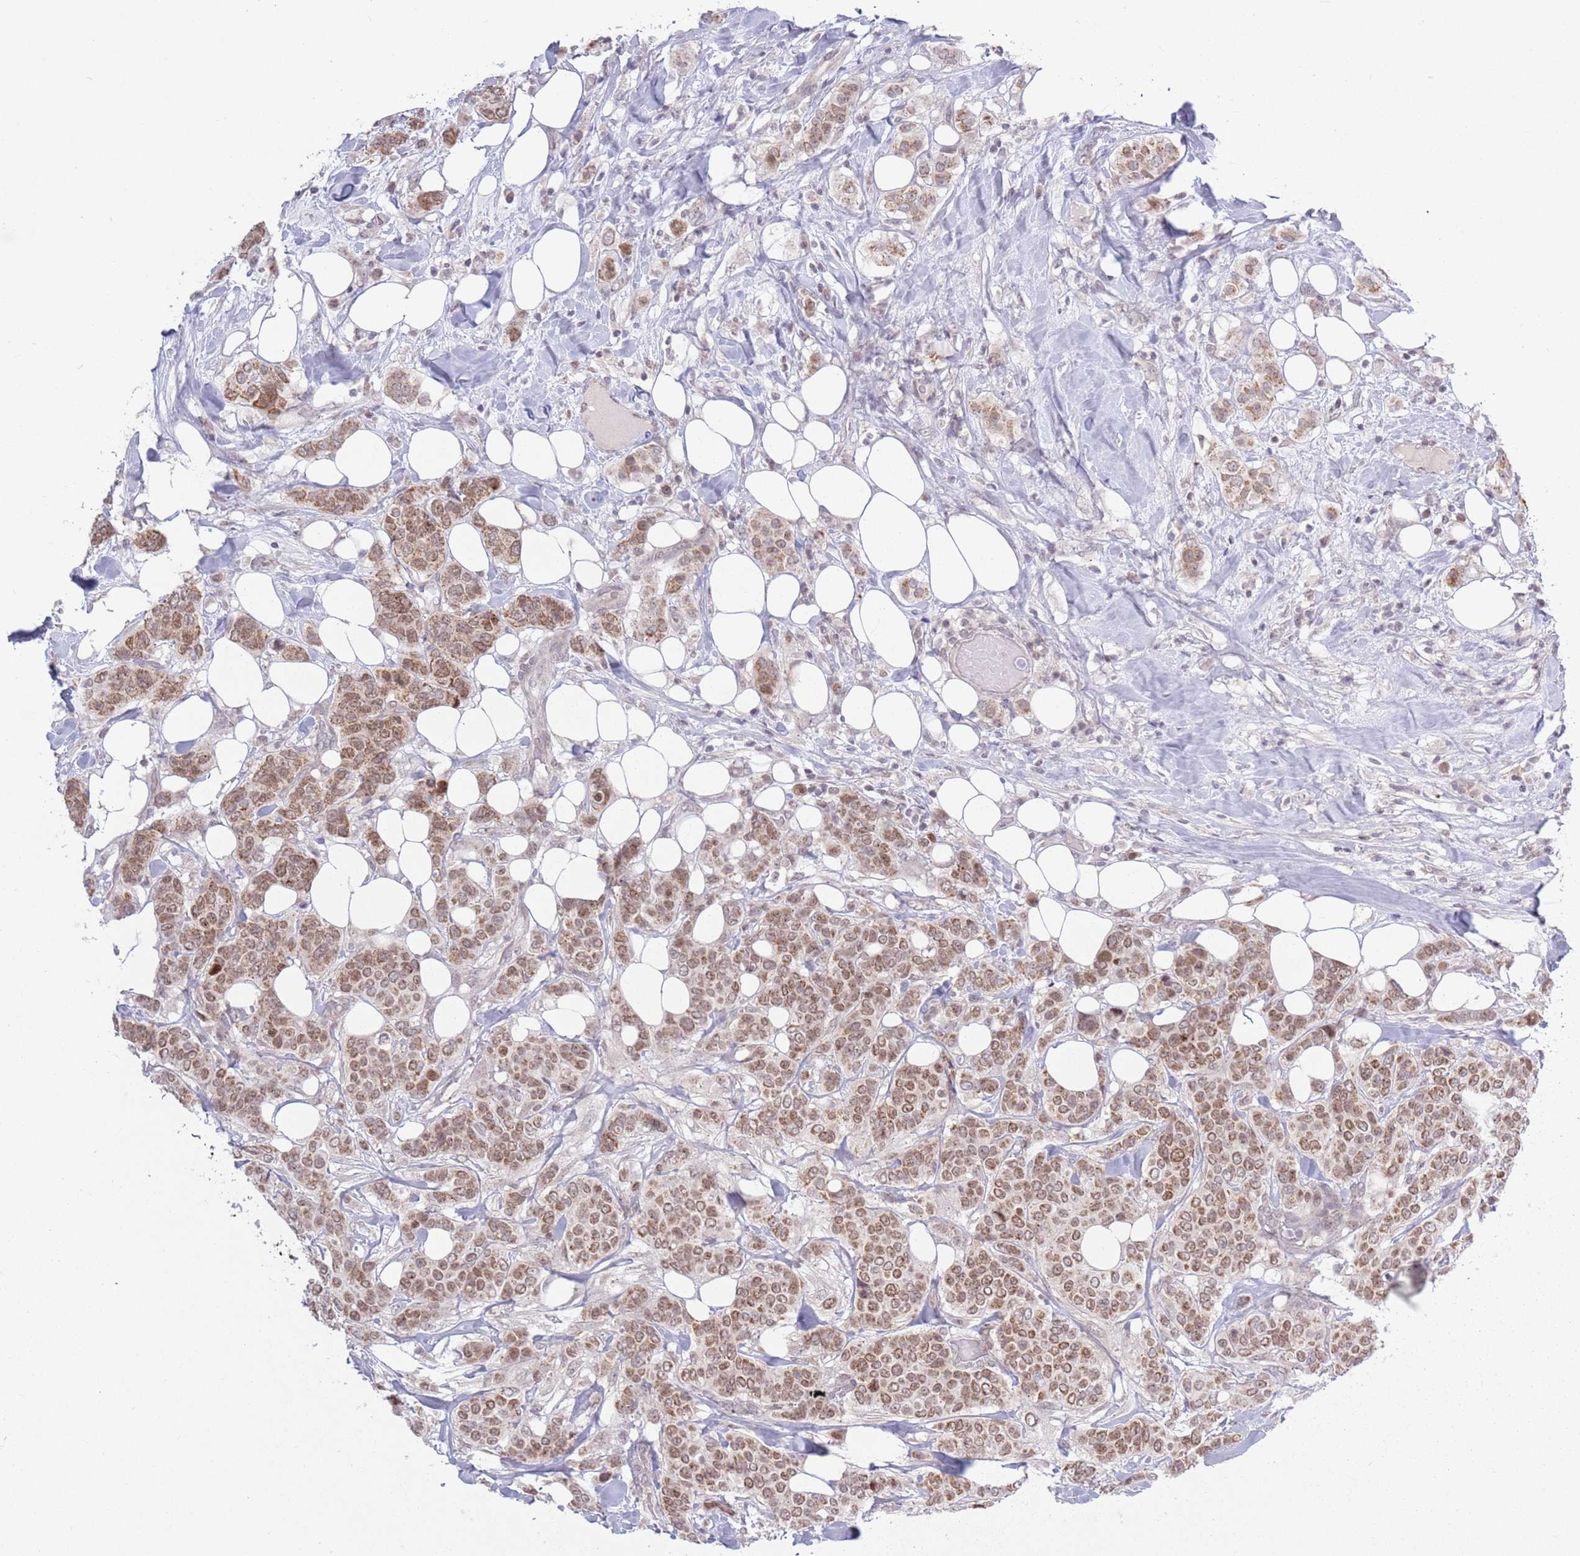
{"staining": {"intensity": "moderate", "quantity": ">75%", "location": "cytoplasmic/membranous,nuclear"}, "tissue": "breast cancer", "cell_type": "Tumor cells", "image_type": "cancer", "snomed": [{"axis": "morphology", "description": "Lobular carcinoma"}, {"axis": "topography", "description": "Breast"}], "caption": "The histopathology image shows a brown stain indicating the presence of a protein in the cytoplasmic/membranous and nuclear of tumor cells in breast cancer.", "gene": "MRPL34", "patient": {"sex": "female", "age": 51}}